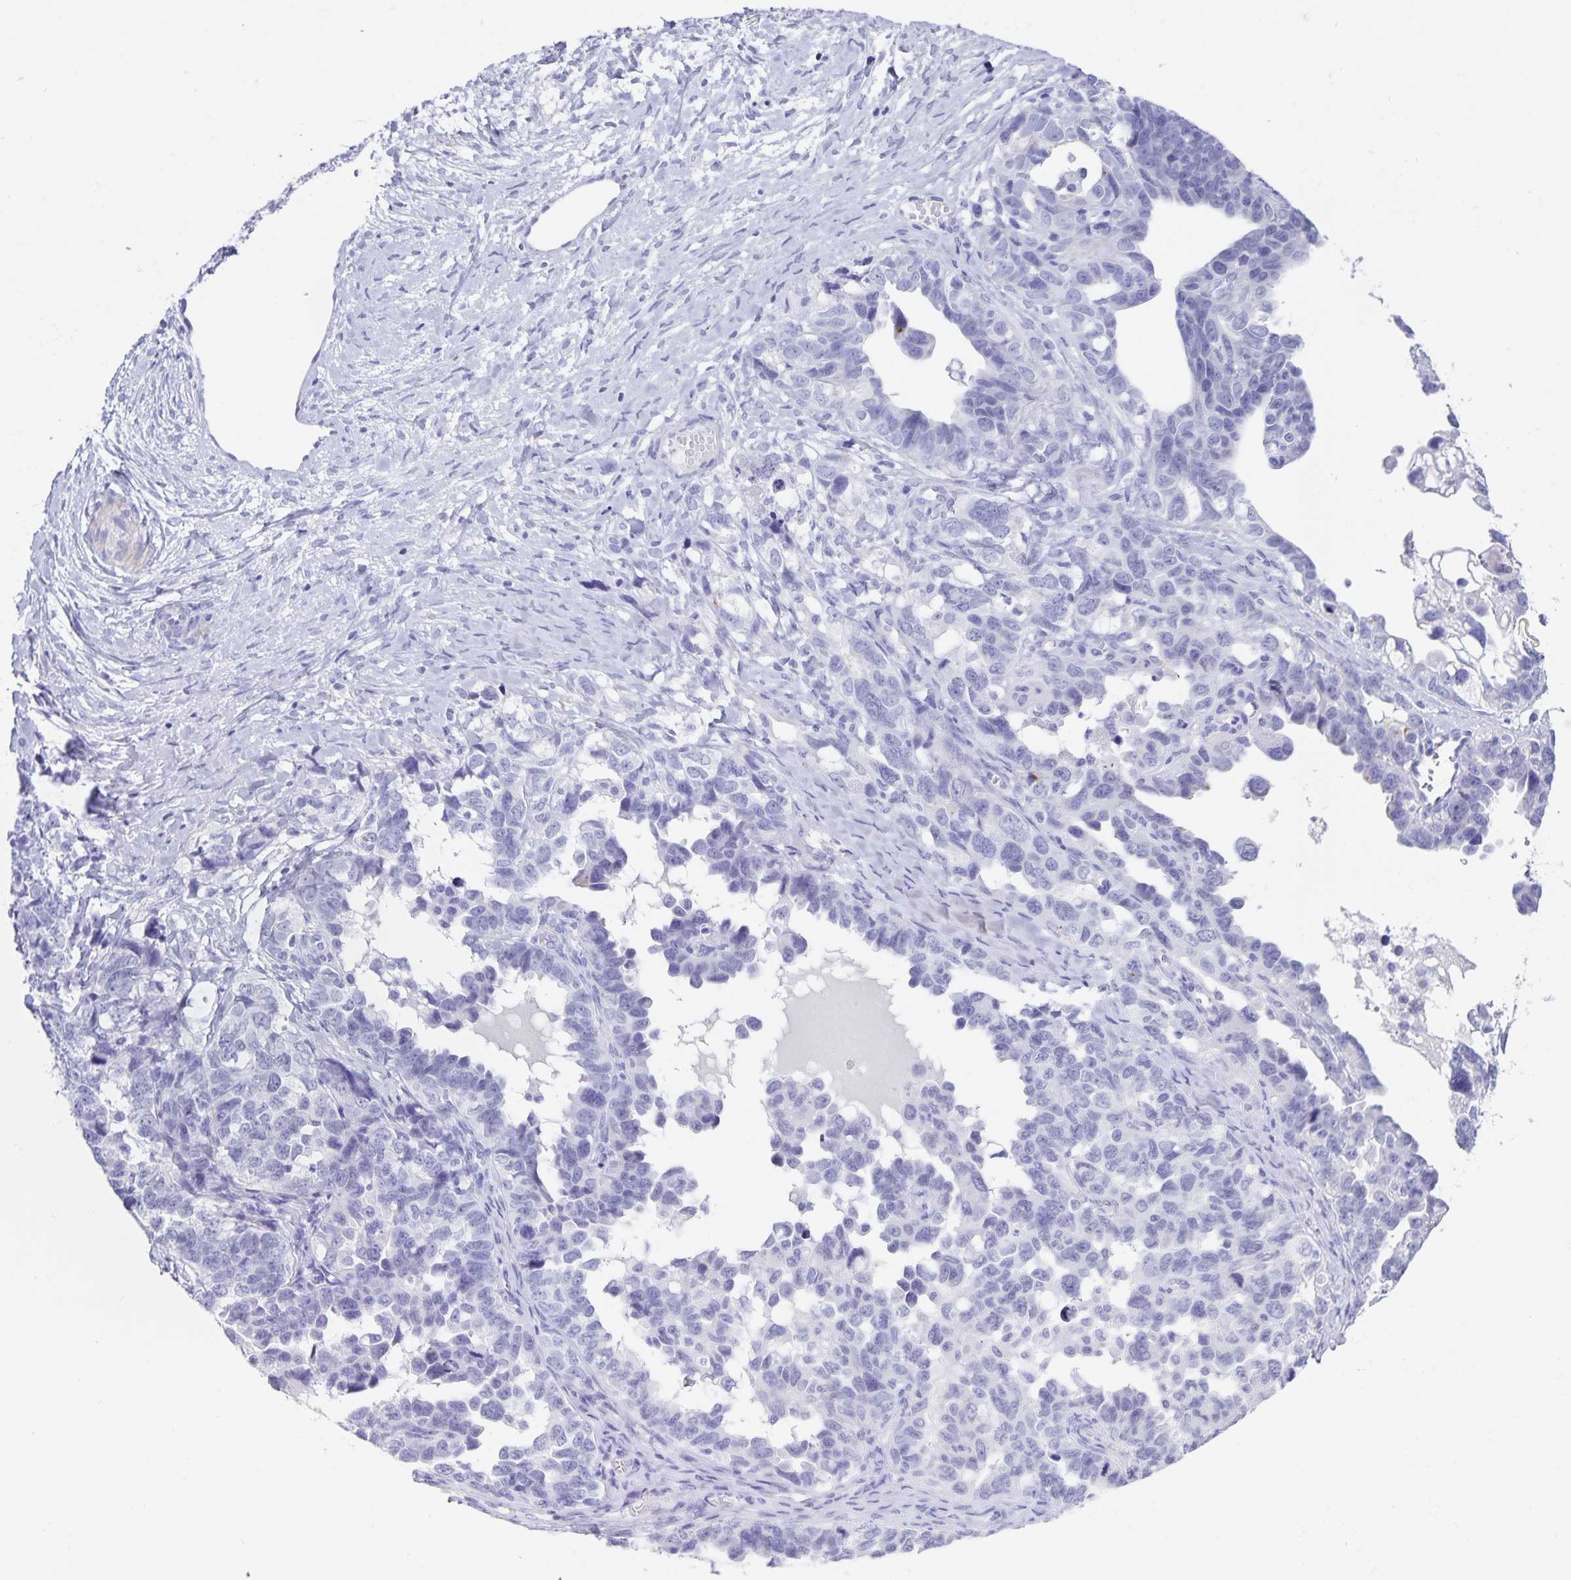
{"staining": {"intensity": "negative", "quantity": "none", "location": "none"}, "tissue": "ovarian cancer", "cell_type": "Tumor cells", "image_type": "cancer", "snomed": [{"axis": "morphology", "description": "Cystadenocarcinoma, serous, NOS"}, {"axis": "topography", "description": "Ovary"}], "caption": "Tumor cells are negative for protein expression in human ovarian serous cystadenocarcinoma.", "gene": "C11orf42", "patient": {"sex": "female", "age": 69}}